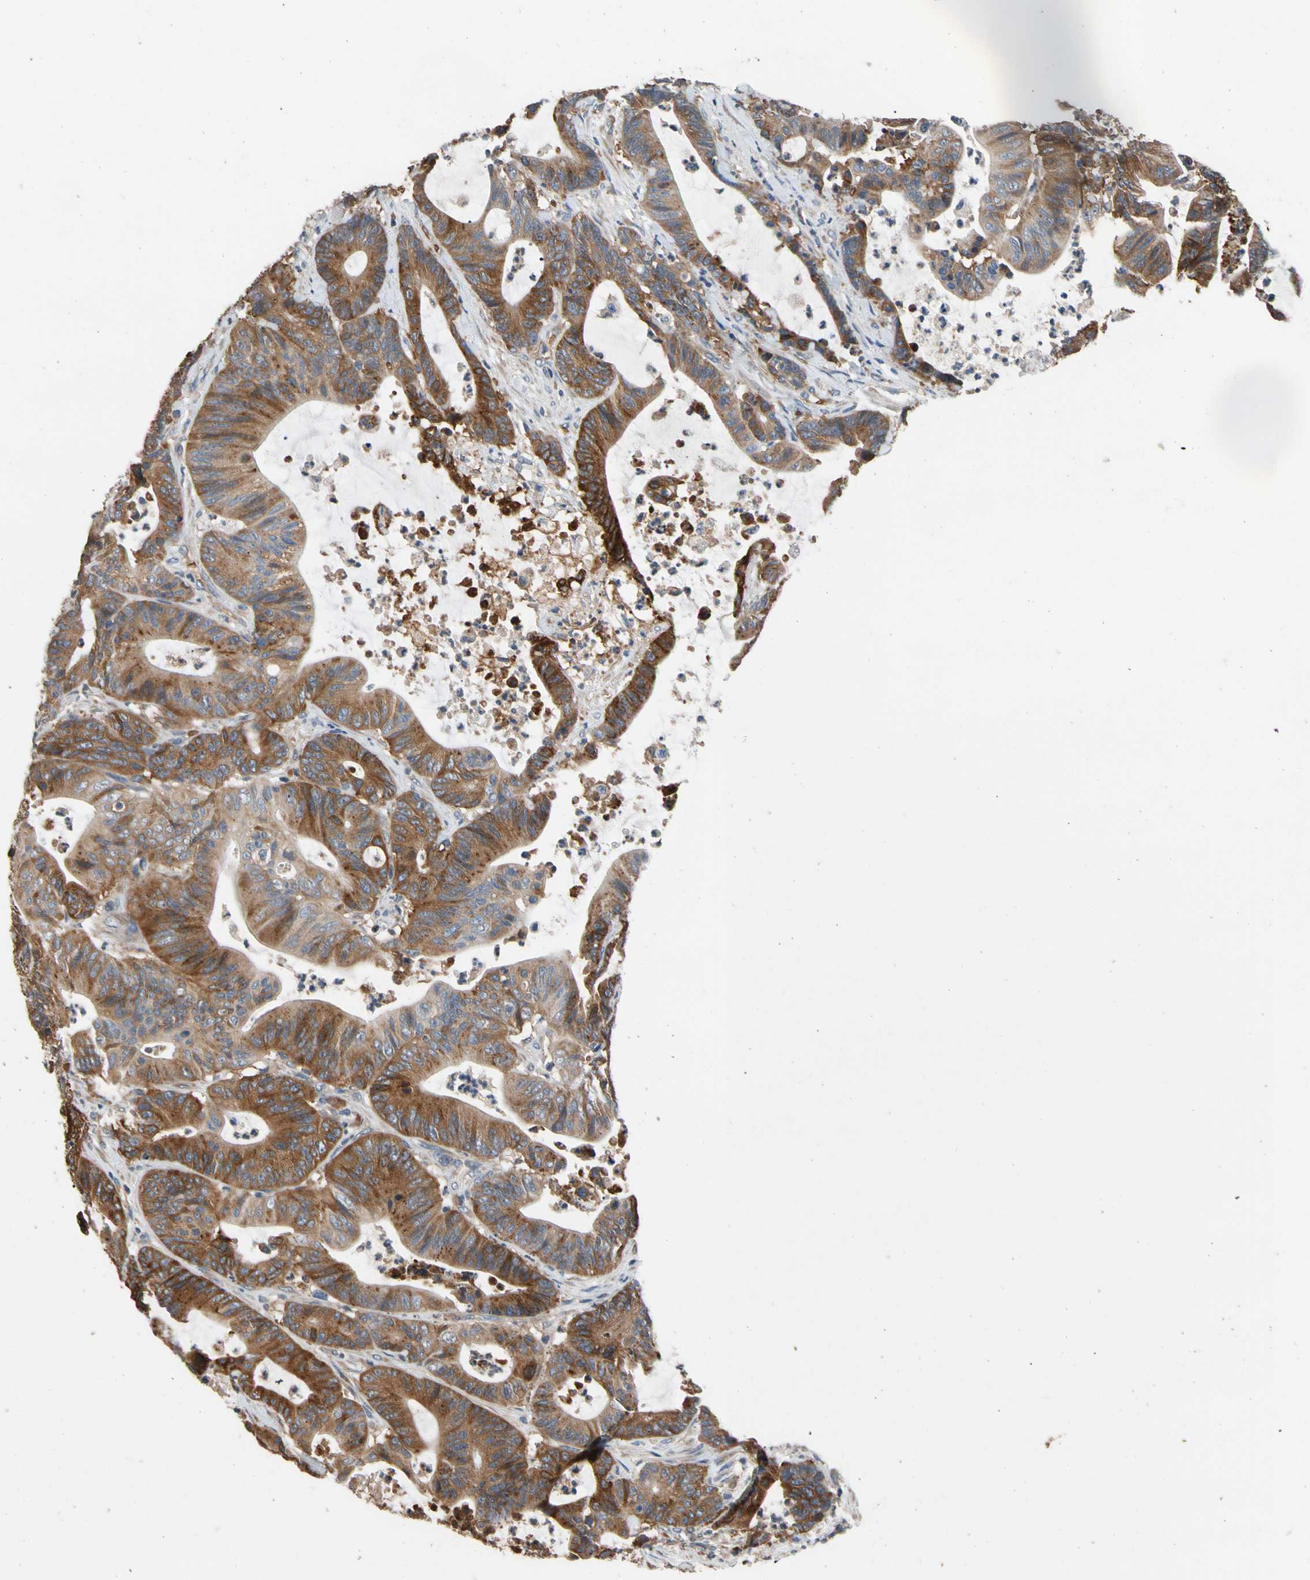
{"staining": {"intensity": "strong", "quantity": ">75%", "location": "cytoplasmic/membranous"}, "tissue": "colorectal cancer", "cell_type": "Tumor cells", "image_type": "cancer", "snomed": [{"axis": "morphology", "description": "Adenocarcinoma, NOS"}, {"axis": "topography", "description": "Colon"}], "caption": "DAB immunohistochemical staining of human colorectal adenocarcinoma exhibits strong cytoplasmic/membranous protein expression in approximately >75% of tumor cells.", "gene": "RIOK2", "patient": {"sex": "female", "age": 84}}